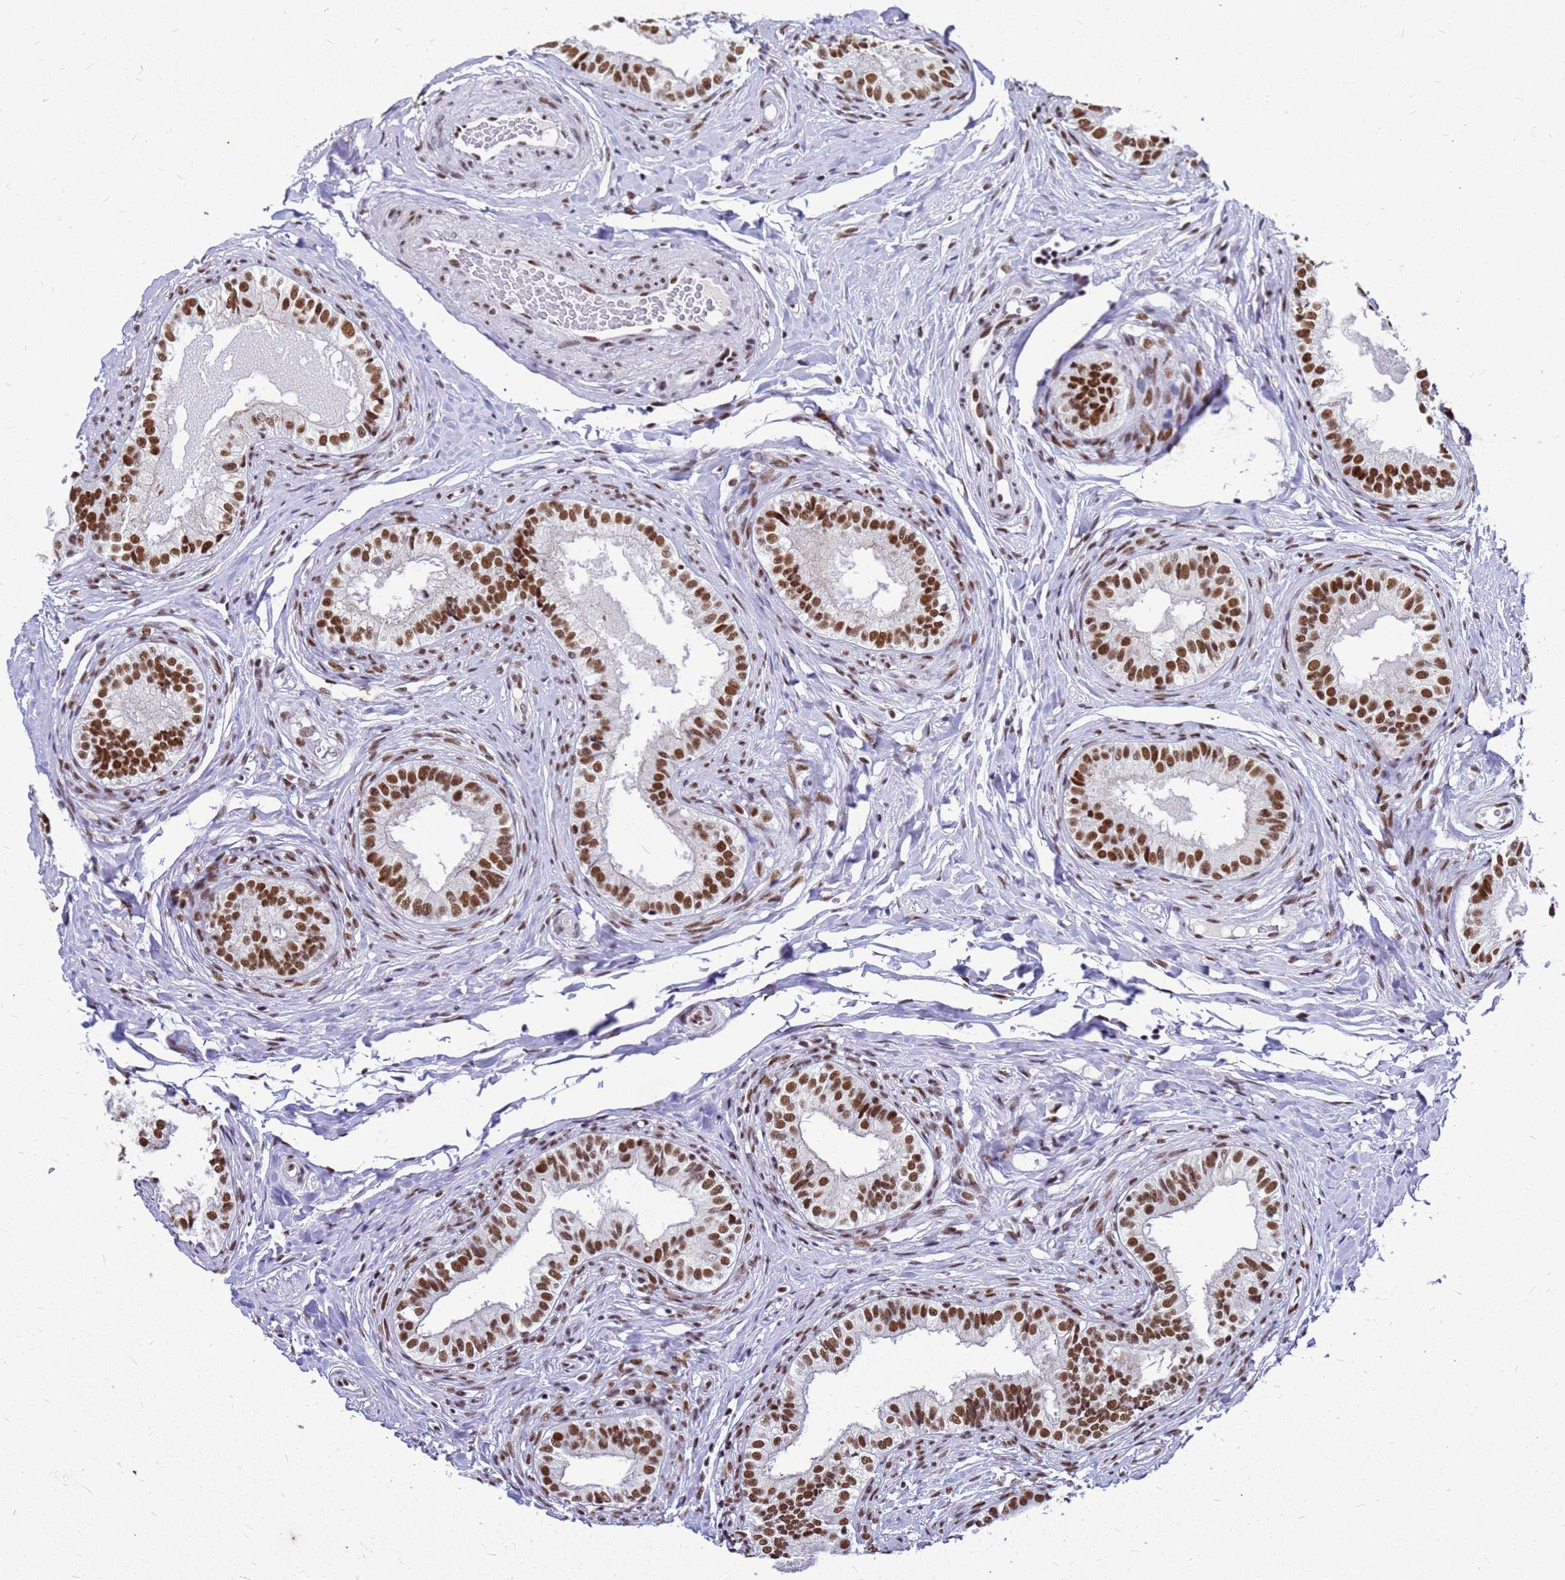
{"staining": {"intensity": "strong", "quantity": ">75%", "location": "nuclear"}, "tissue": "epididymis", "cell_type": "Glandular cells", "image_type": "normal", "snomed": [{"axis": "morphology", "description": "Normal tissue, NOS"}, {"axis": "topography", "description": "Epididymis"}], "caption": "Immunohistochemistry histopathology image of benign human epididymis stained for a protein (brown), which shows high levels of strong nuclear staining in about >75% of glandular cells.", "gene": "SART3", "patient": {"sex": "male", "age": 49}}